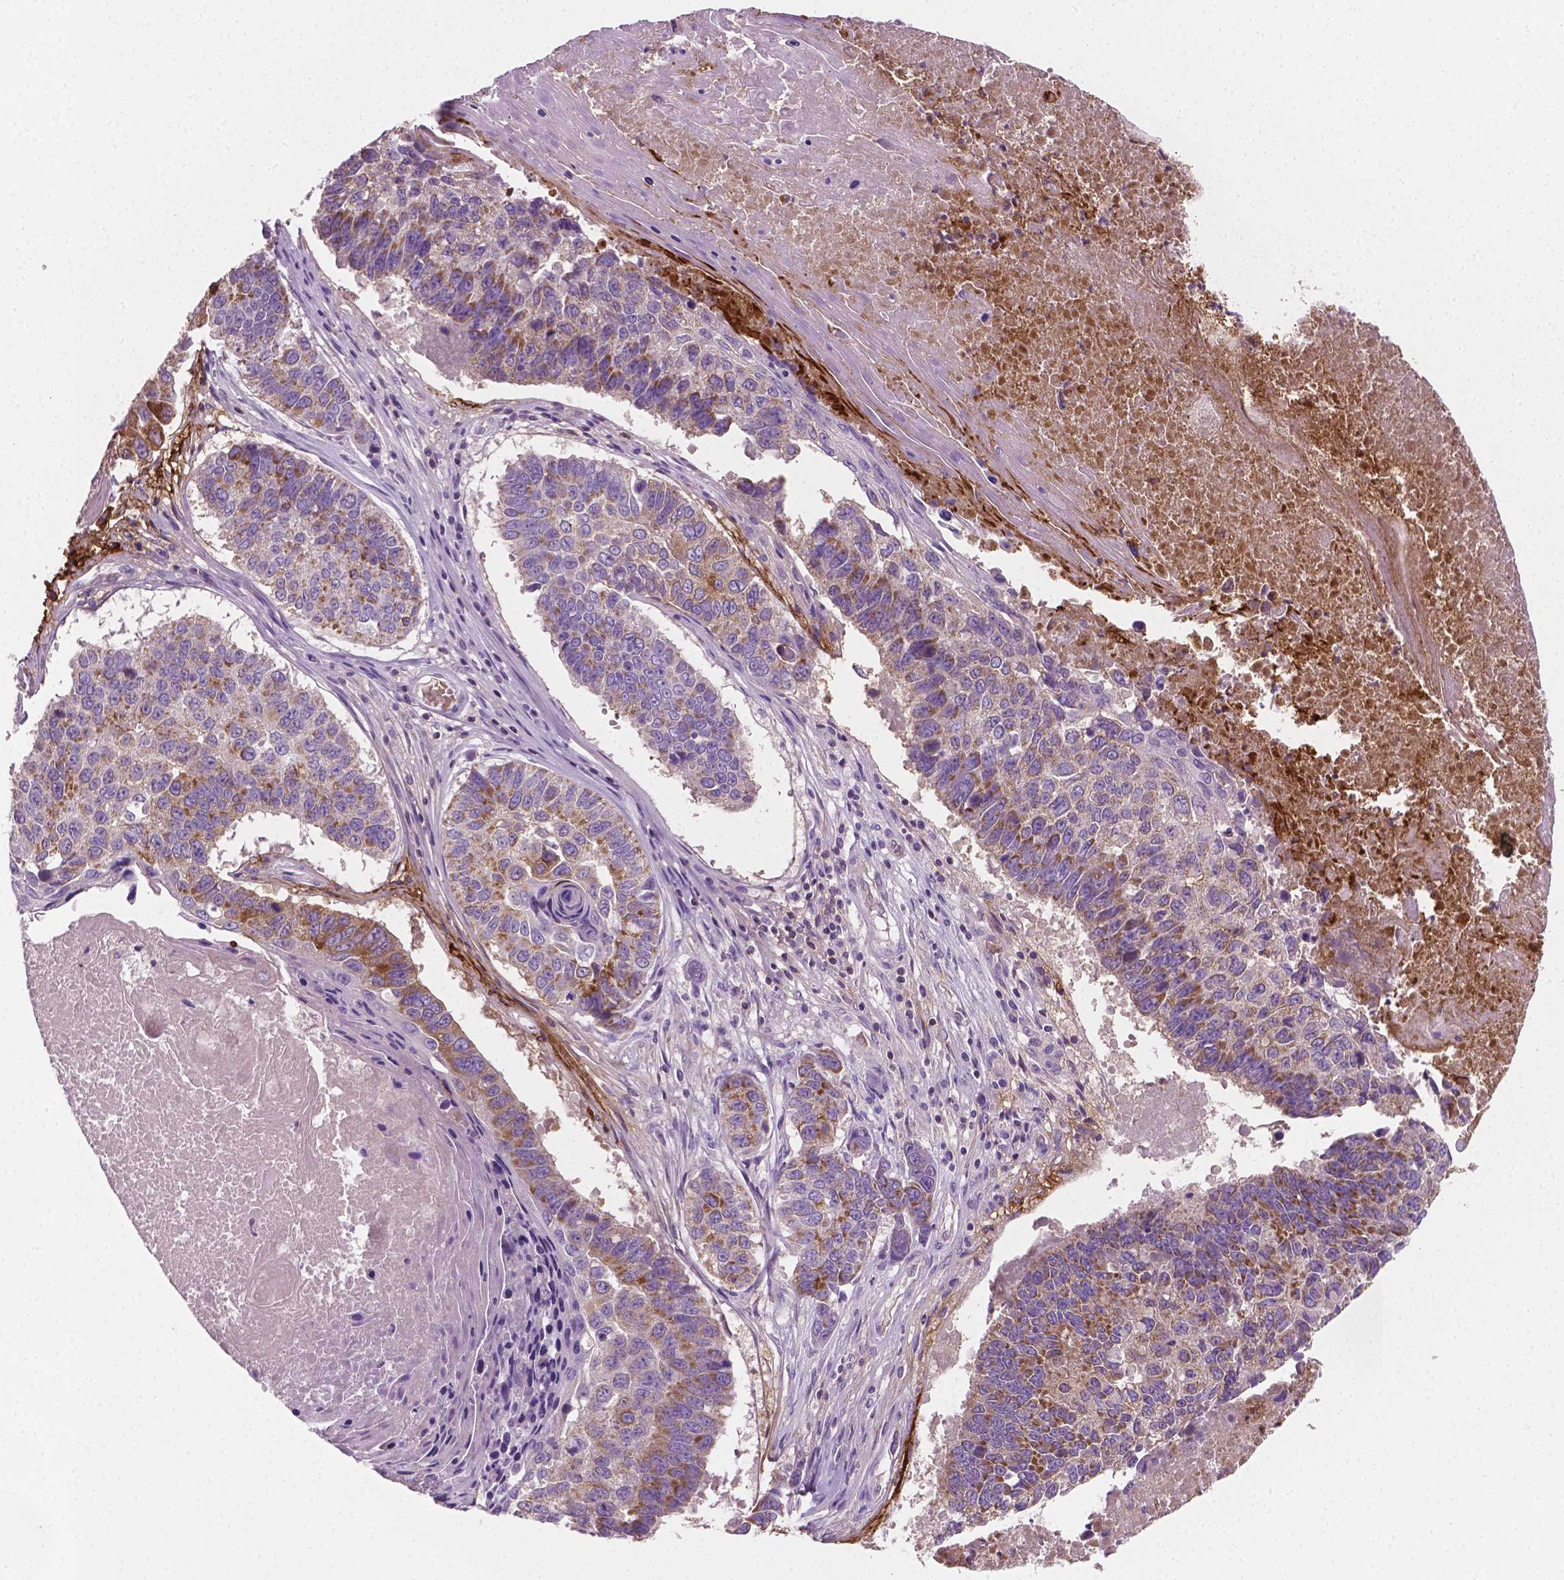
{"staining": {"intensity": "moderate", "quantity": "25%-75%", "location": "cytoplasmic/membranous"}, "tissue": "lung cancer", "cell_type": "Tumor cells", "image_type": "cancer", "snomed": [{"axis": "morphology", "description": "Squamous cell carcinoma, NOS"}, {"axis": "topography", "description": "Lung"}], "caption": "Lung cancer (squamous cell carcinoma) was stained to show a protein in brown. There is medium levels of moderate cytoplasmic/membranous expression in about 25%-75% of tumor cells. The staining is performed using DAB (3,3'-diaminobenzidine) brown chromogen to label protein expression. The nuclei are counter-stained blue using hematoxylin.", "gene": "PTX3", "patient": {"sex": "male", "age": 73}}